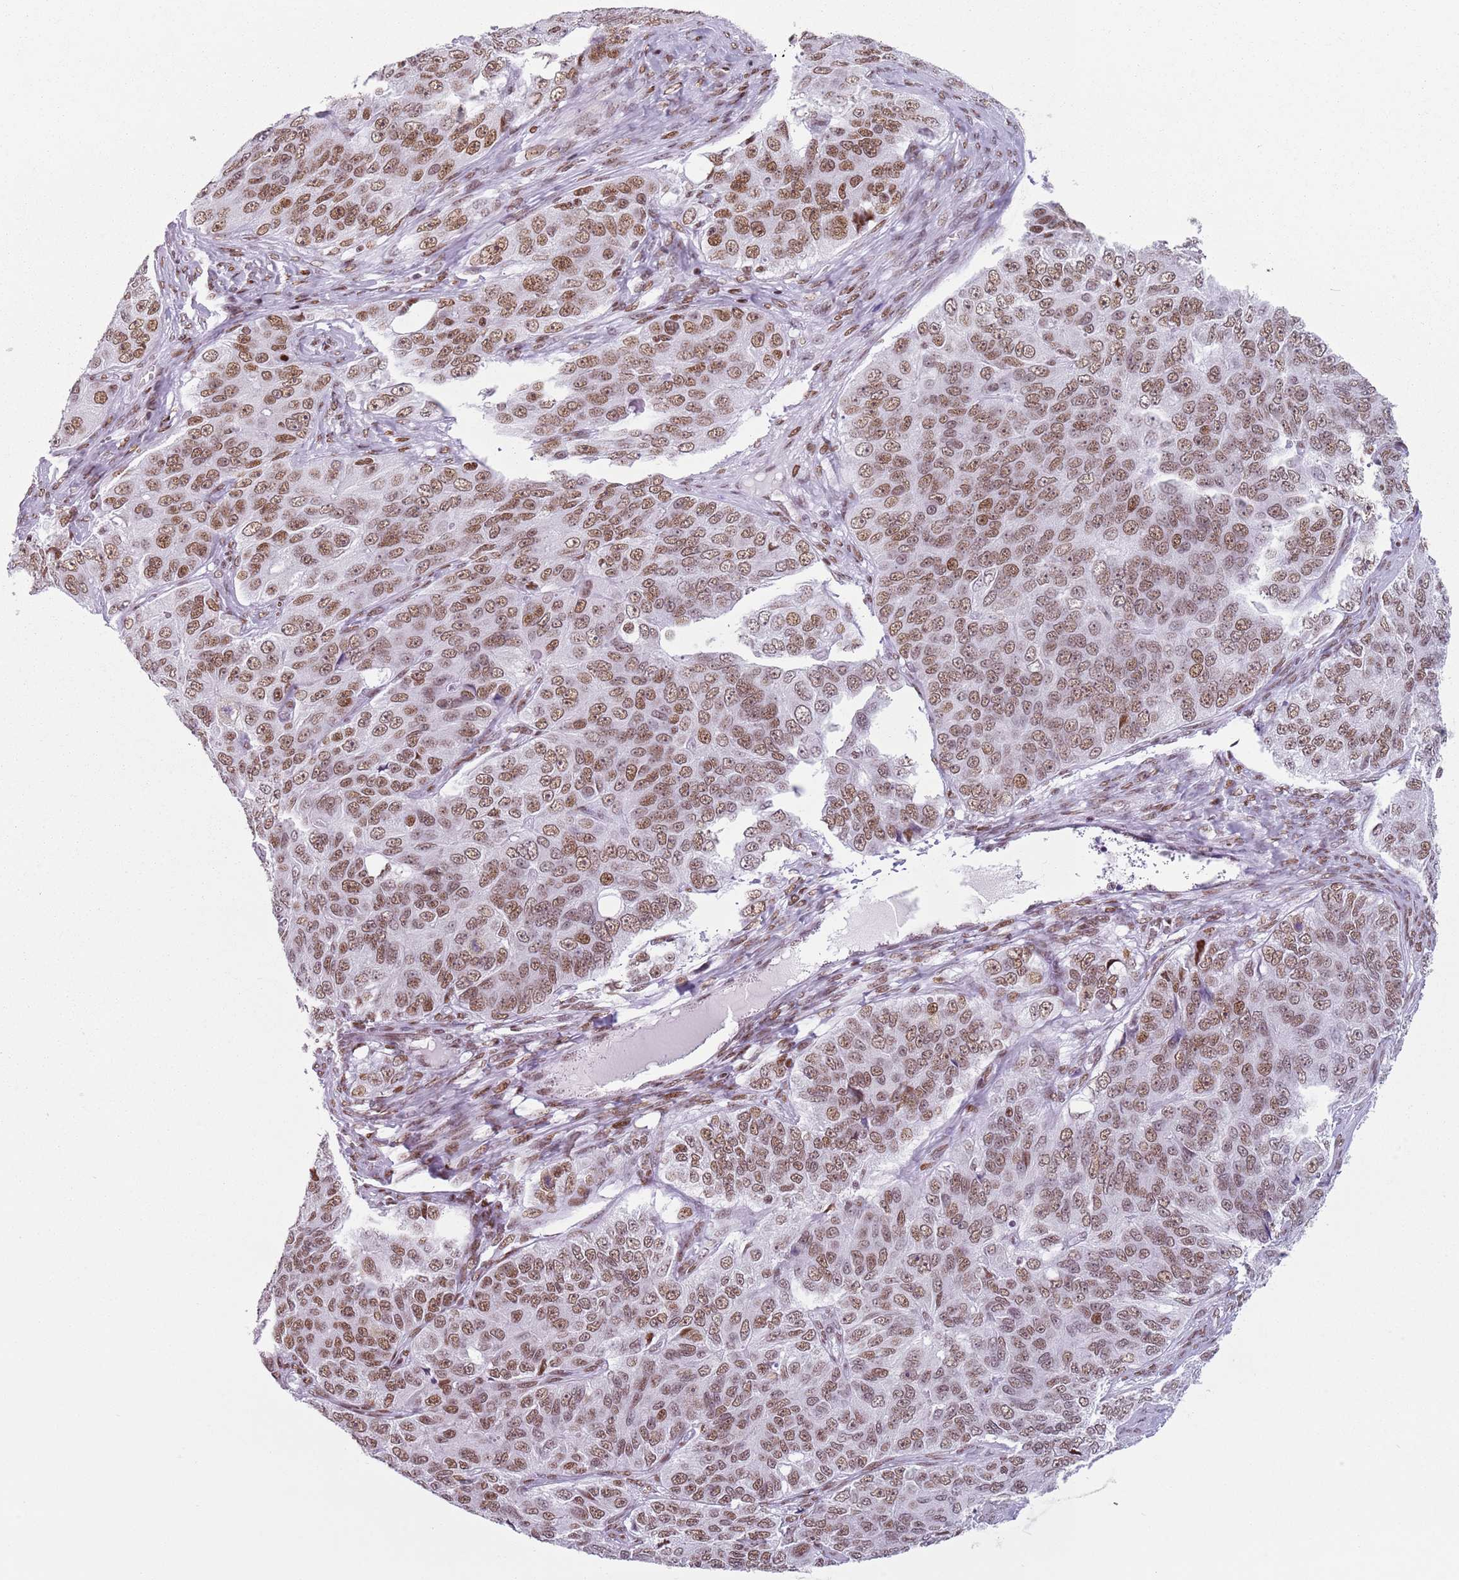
{"staining": {"intensity": "moderate", "quantity": ">75%", "location": "nuclear"}, "tissue": "ovarian cancer", "cell_type": "Tumor cells", "image_type": "cancer", "snomed": [{"axis": "morphology", "description": "Carcinoma, endometroid"}, {"axis": "topography", "description": "Ovary"}], "caption": "Protein staining of endometroid carcinoma (ovarian) tissue displays moderate nuclear expression in about >75% of tumor cells.", "gene": "FAM104B", "patient": {"sex": "female", "age": 51}}